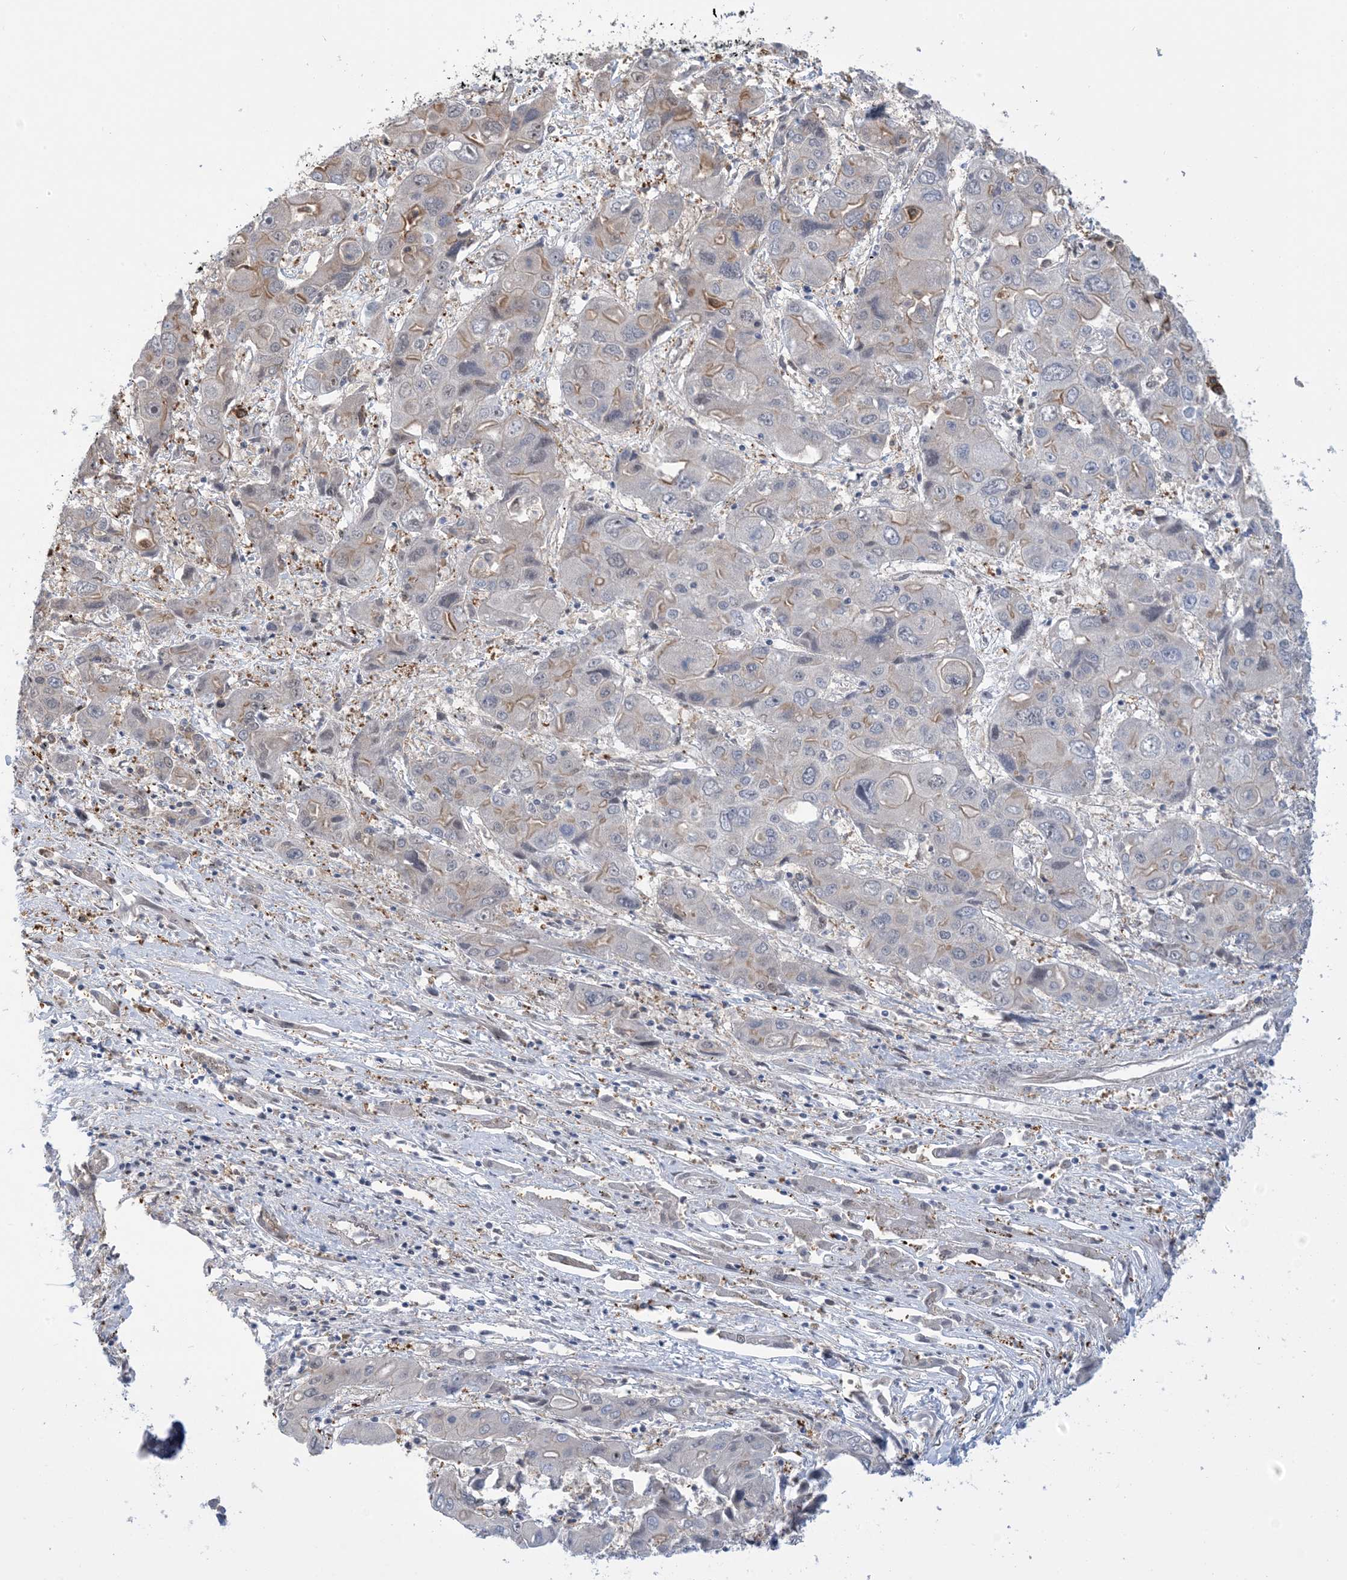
{"staining": {"intensity": "weak", "quantity": "<25%", "location": "cytoplasmic/membranous"}, "tissue": "liver cancer", "cell_type": "Tumor cells", "image_type": "cancer", "snomed": [{"axis": "morphology", "description": "Cholangiocarcinoma"}, {"axis": "topography", "description": "Liver"}], "caption": "This is a image of IHC staining of liver cholangiocarcinoma, which shows no expression in tumor cells. Nuclei are stained in blue.", "gene": "ZNF8", "patient": {"sex": "male", "age": 67}}